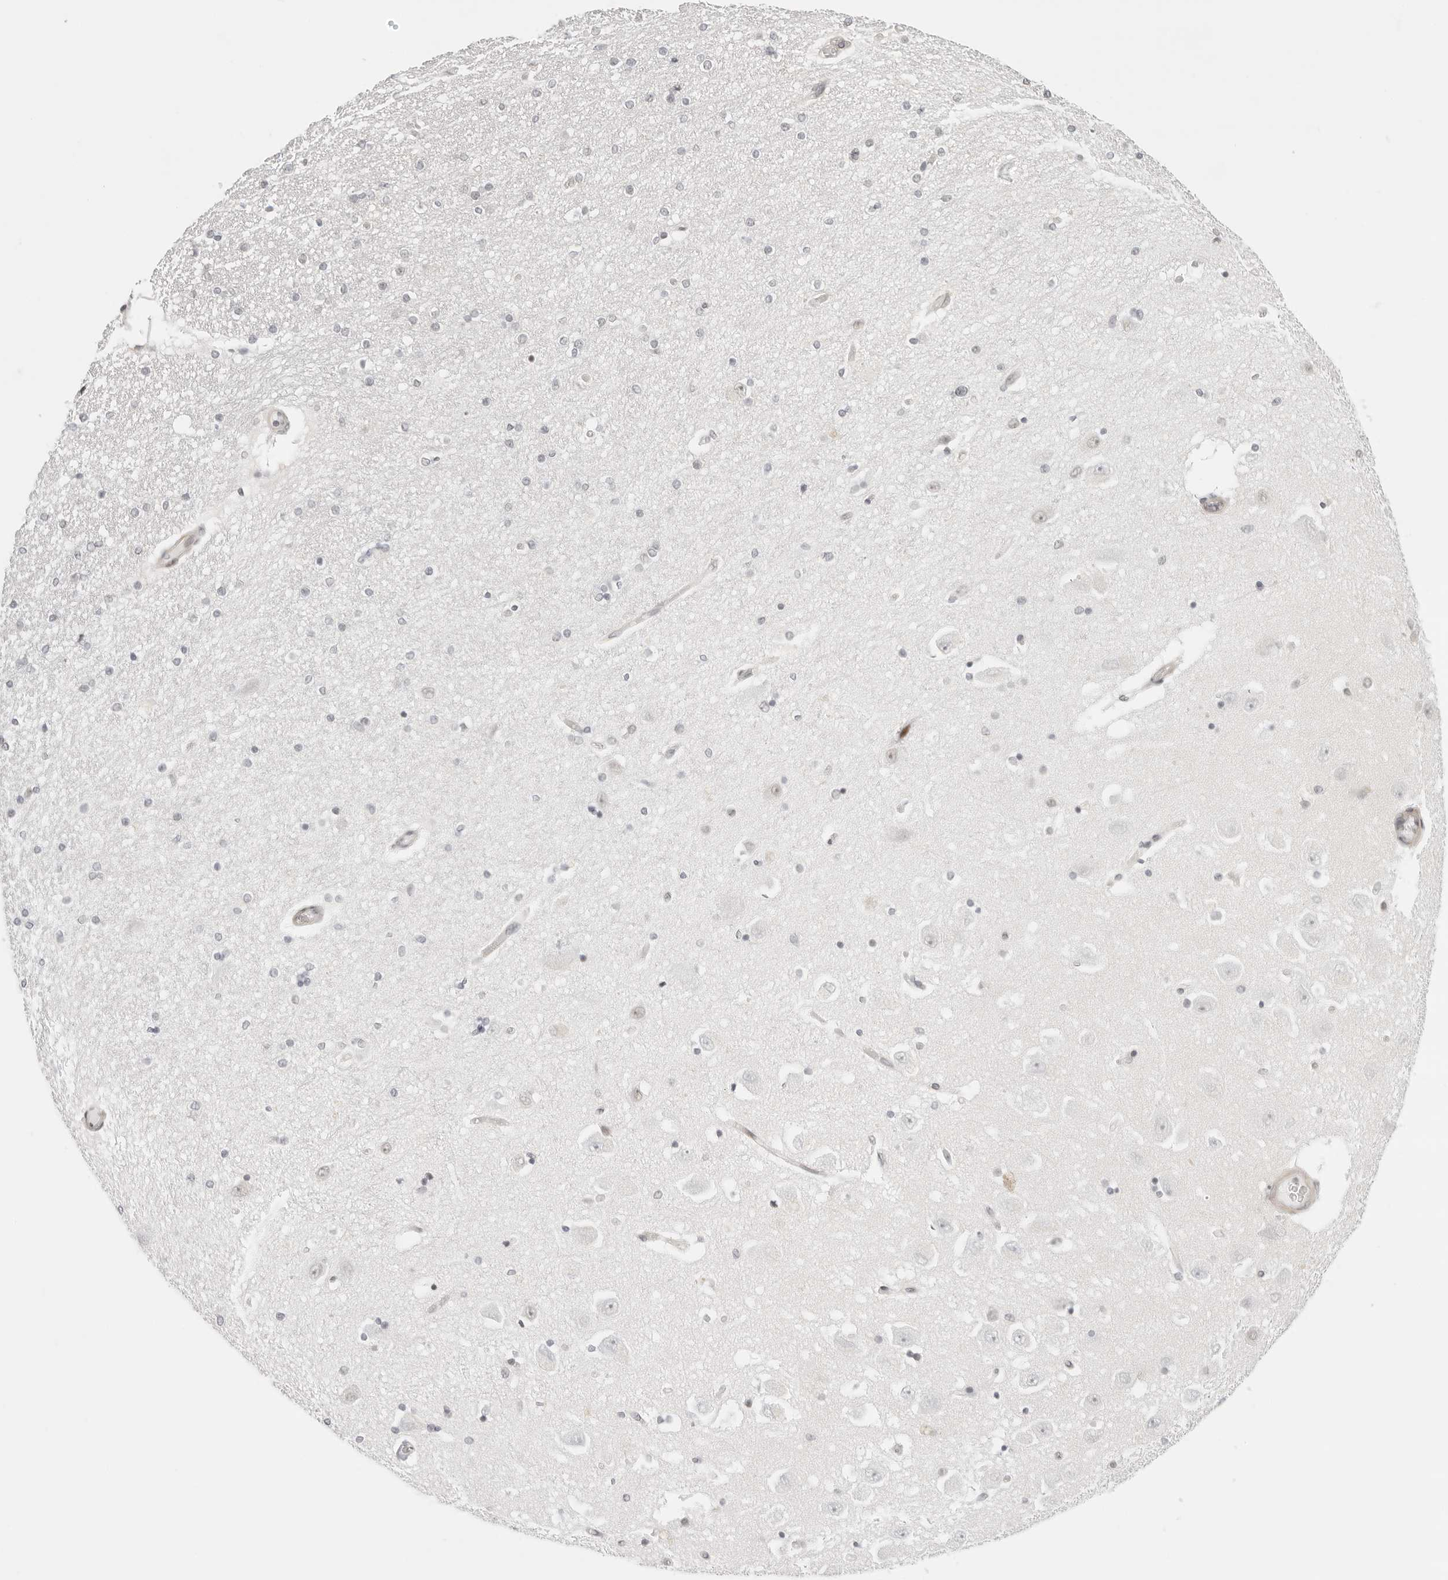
{"staining": {"intensity": "negative", "quantity": "none", "location": "none"}, "tissue": "hippocampus", "cell_type": "Glial cells", "image_type": "normal", "snomed": [{"axis": "morphology", "description": "Normal tissue, NOS"}, {"axis": "topography", "description": "Hippocampus"}], "caption": "High power microscopy image of an immunohistochemistry (IHC) image of normal hippocampus, revealing no significant positivity in glial cells. Nuclei are stained in blue.", "gene": "TCIM", "patient": {"sex": "female", "age": 54}}